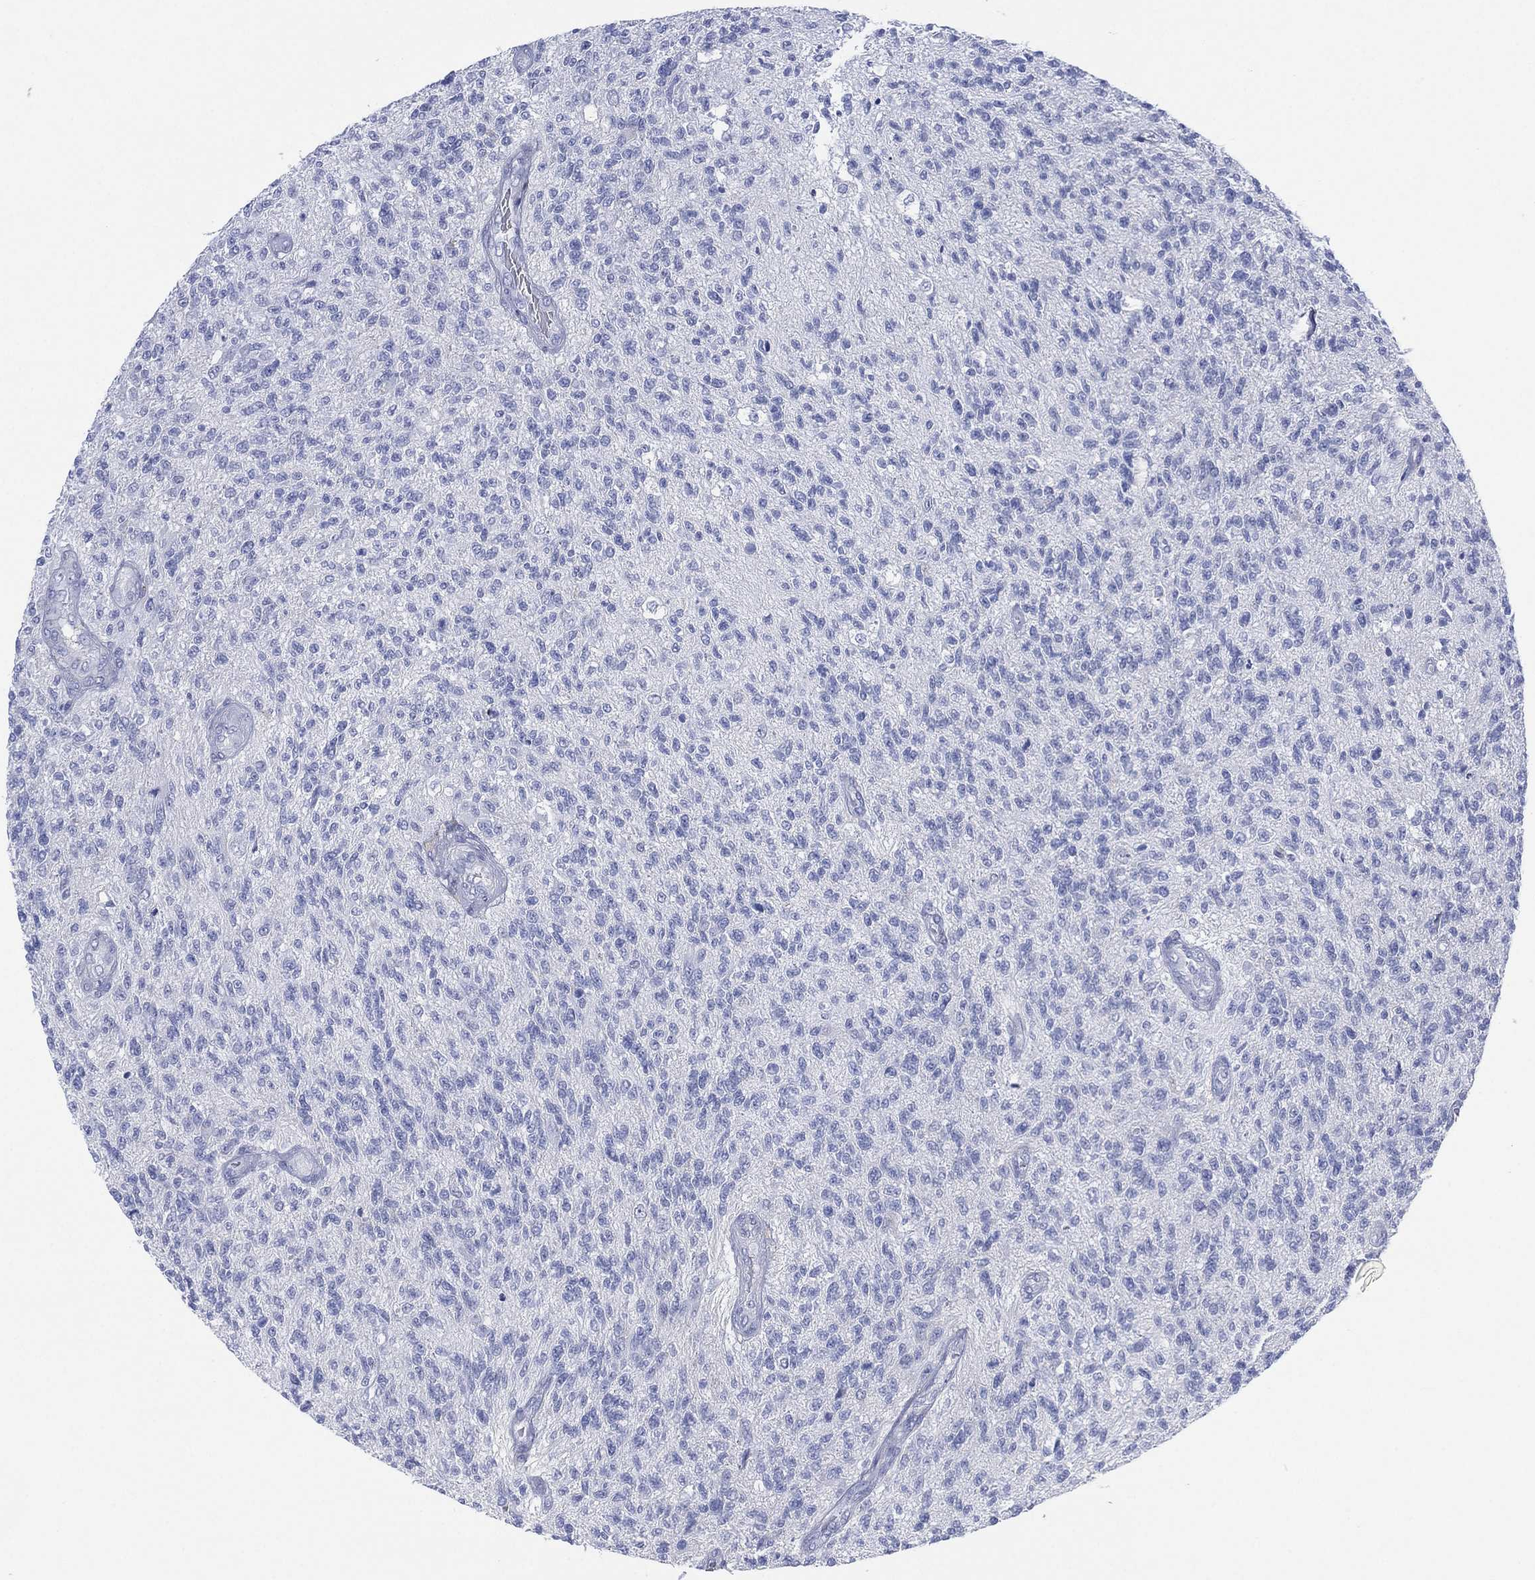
{"staining": {"intensity": "negative", "quantity": "none", "location": "none"}, "tissue": "glioma", "cell_type": "Tumor cells", "image_type": "cancer", "snomed": [{"axis": "morphology", "description": "Glioma, malignant, High grade"}, {"axis": "topography", "description": "Brain"}], "caption": "High-grade glioma (malignant) was stained to show a protein in brown. There is no significant expression in tumor cells.", "gene": "SEPTIN1", "patient": {"sex": "male", "age": 56}}